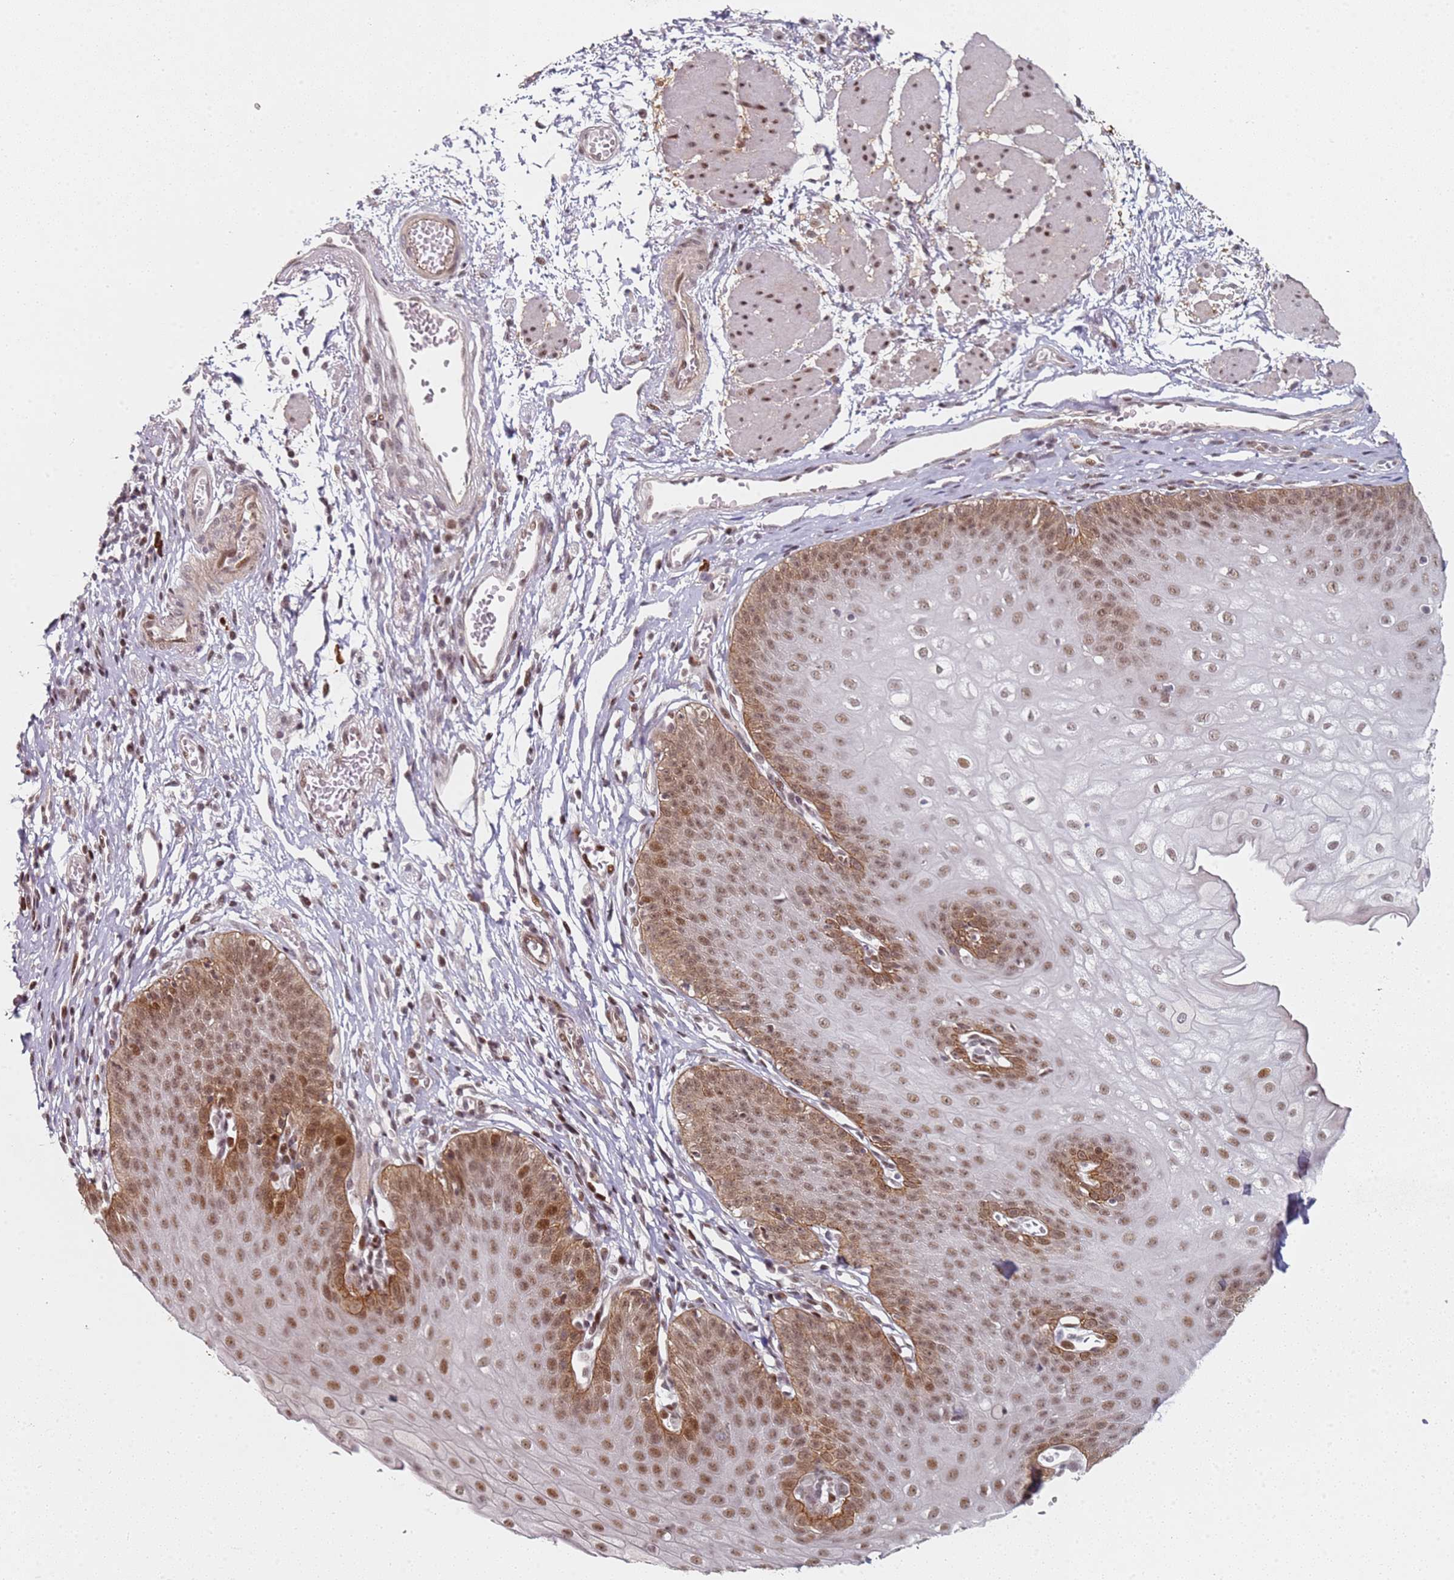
{"staining": {"intensity": "strong", "quantity": "25%-75%", "location": "nuclear"}, "tissue": "esophagus", "cell_type": "Squamous epithelial cells", "image_type": "normal", "snomed": [{"axis": "morphology", "description": "Normal tissue, NOS"}, {"axis": "topography", "description": "Esophagus"}], "caption": "A photomicrograph of esophagus stained for a protein demonstrates strong nuclear brown staining in squamous epithelial cells. Immunohistochemistry stains the protein in brown and the nuclei are stained blue.", "gene": "ATF6B", "patient": {"sex": "male", "age": 71}}